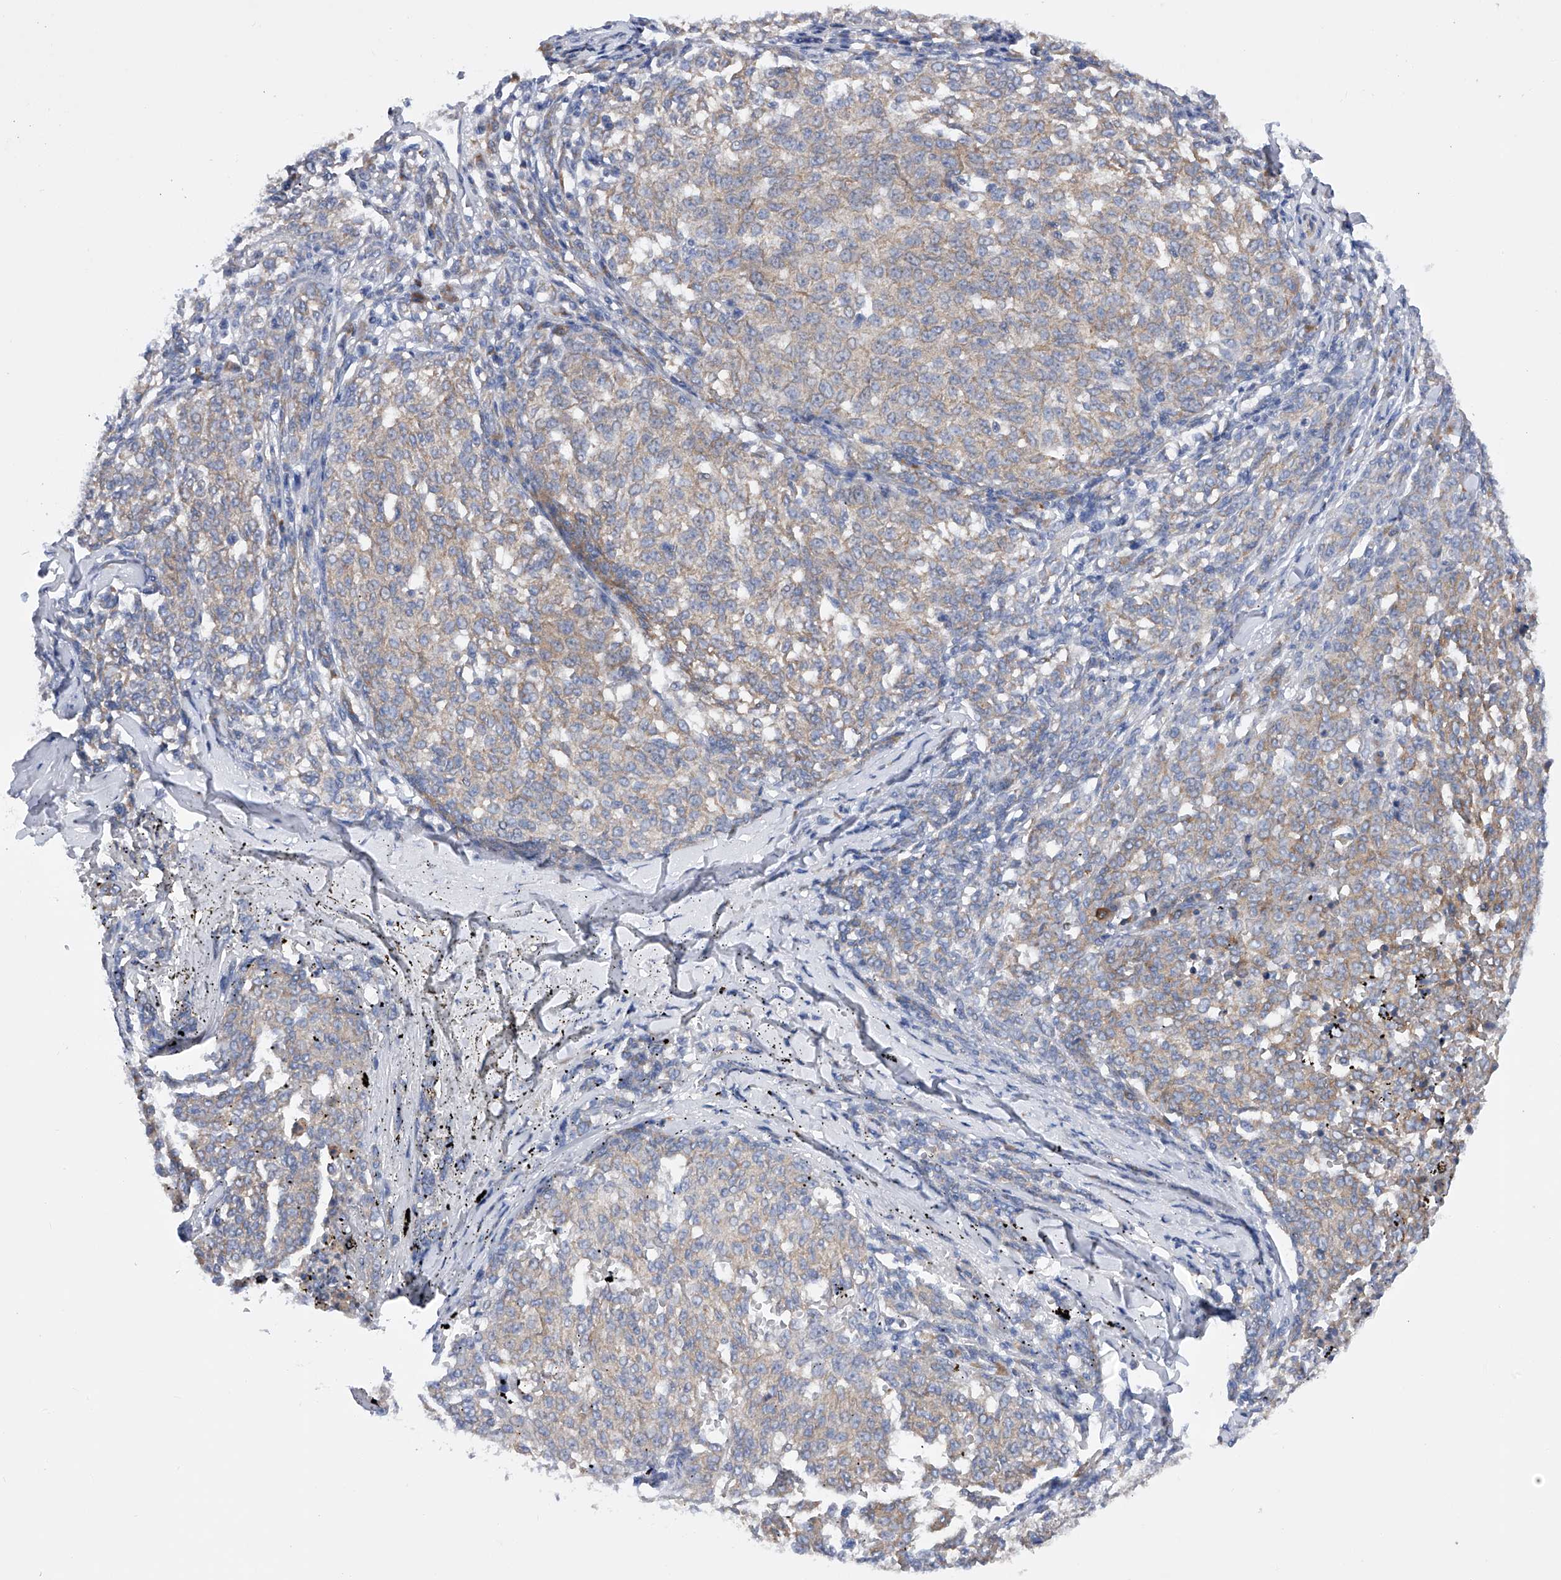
{"staining": {"intensity": "weak", "quantity": ">75%", "location": "cytoplasmic/membranous"}, "tissue": "melanoma", "cell_type": "Tumor cells", "image_type": "cancer", "snomed": [{"axis": "morphology", "description": "Malignant melanoma, NOS"}, {"axis": "topography", "description": "Skin"}], "caption": "A low amount of weak cytoplasmic/membranous positivity is identified in about >75% of tumor cells in melanoma tissue. The protein of interest is shown in brown color, while the nuclei are stained blue.", "gene": "MLYCD", "patient": {"sex": "female", "age": 72}}